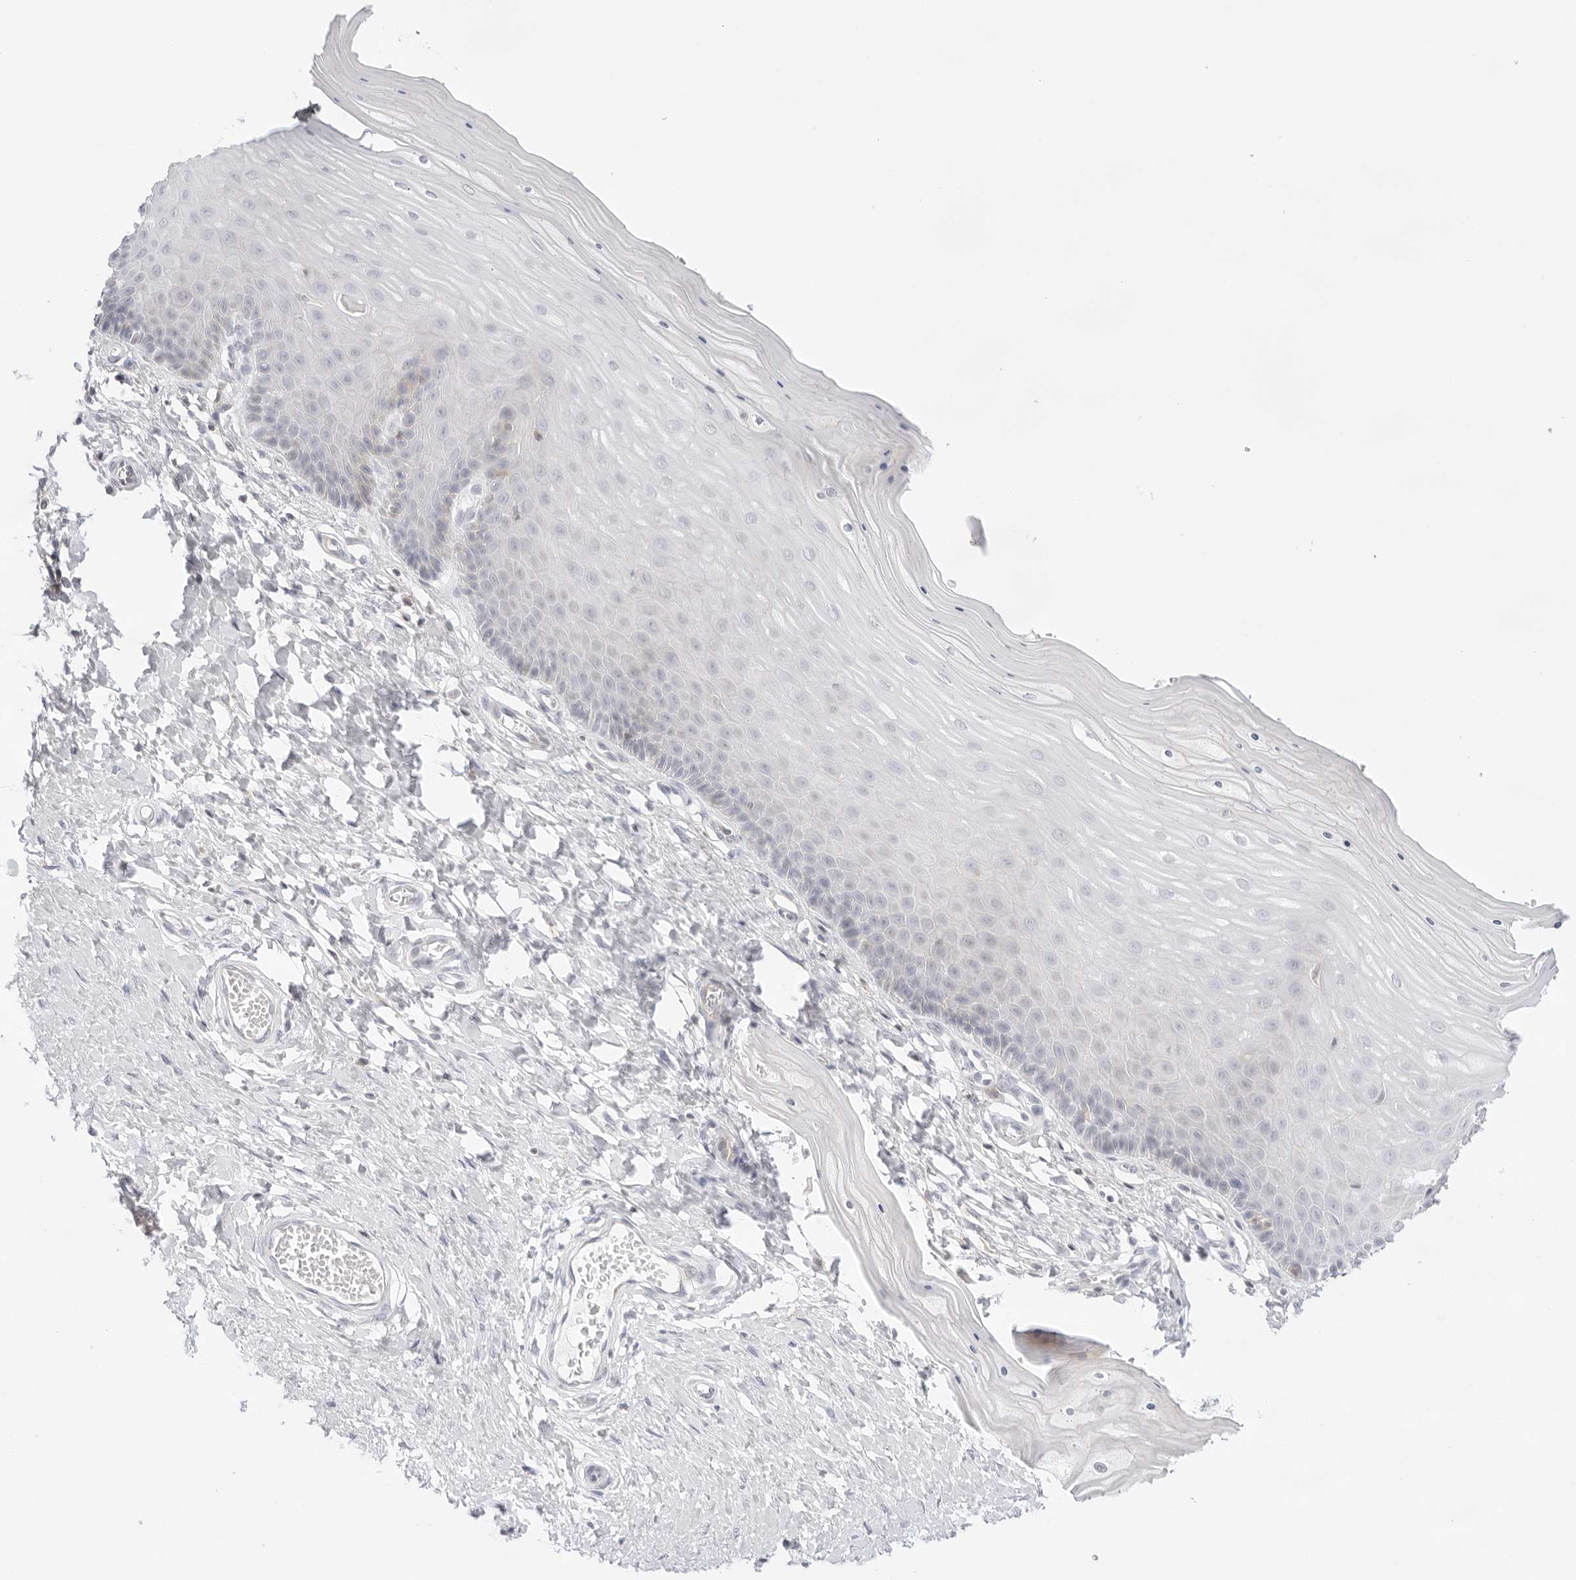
{"staining": {"intensity": "negative", "quantity": "none", "location": "none"}, "tissue": "cervix", "cell_type": "Glandular cells", "image_type": "normal", "snomed": [{"axis": "morphology", "description": "Normal tissue, NOS"}, {"axis": "topography", "description": "Cervix"}], "caption": "Immunohistochemistry (IHC) photomicrograph of benign human cervix stained for a protein (brown), which displays no staining in glandular cells. (Stains: DAB immunohistochemistry (IHC) with hematoxylin counter stain, Microscopy: brightfield microscopy at high magnification).", "gene": "TNFRSF14", "patient": {"sex": "female", "age": 55}}